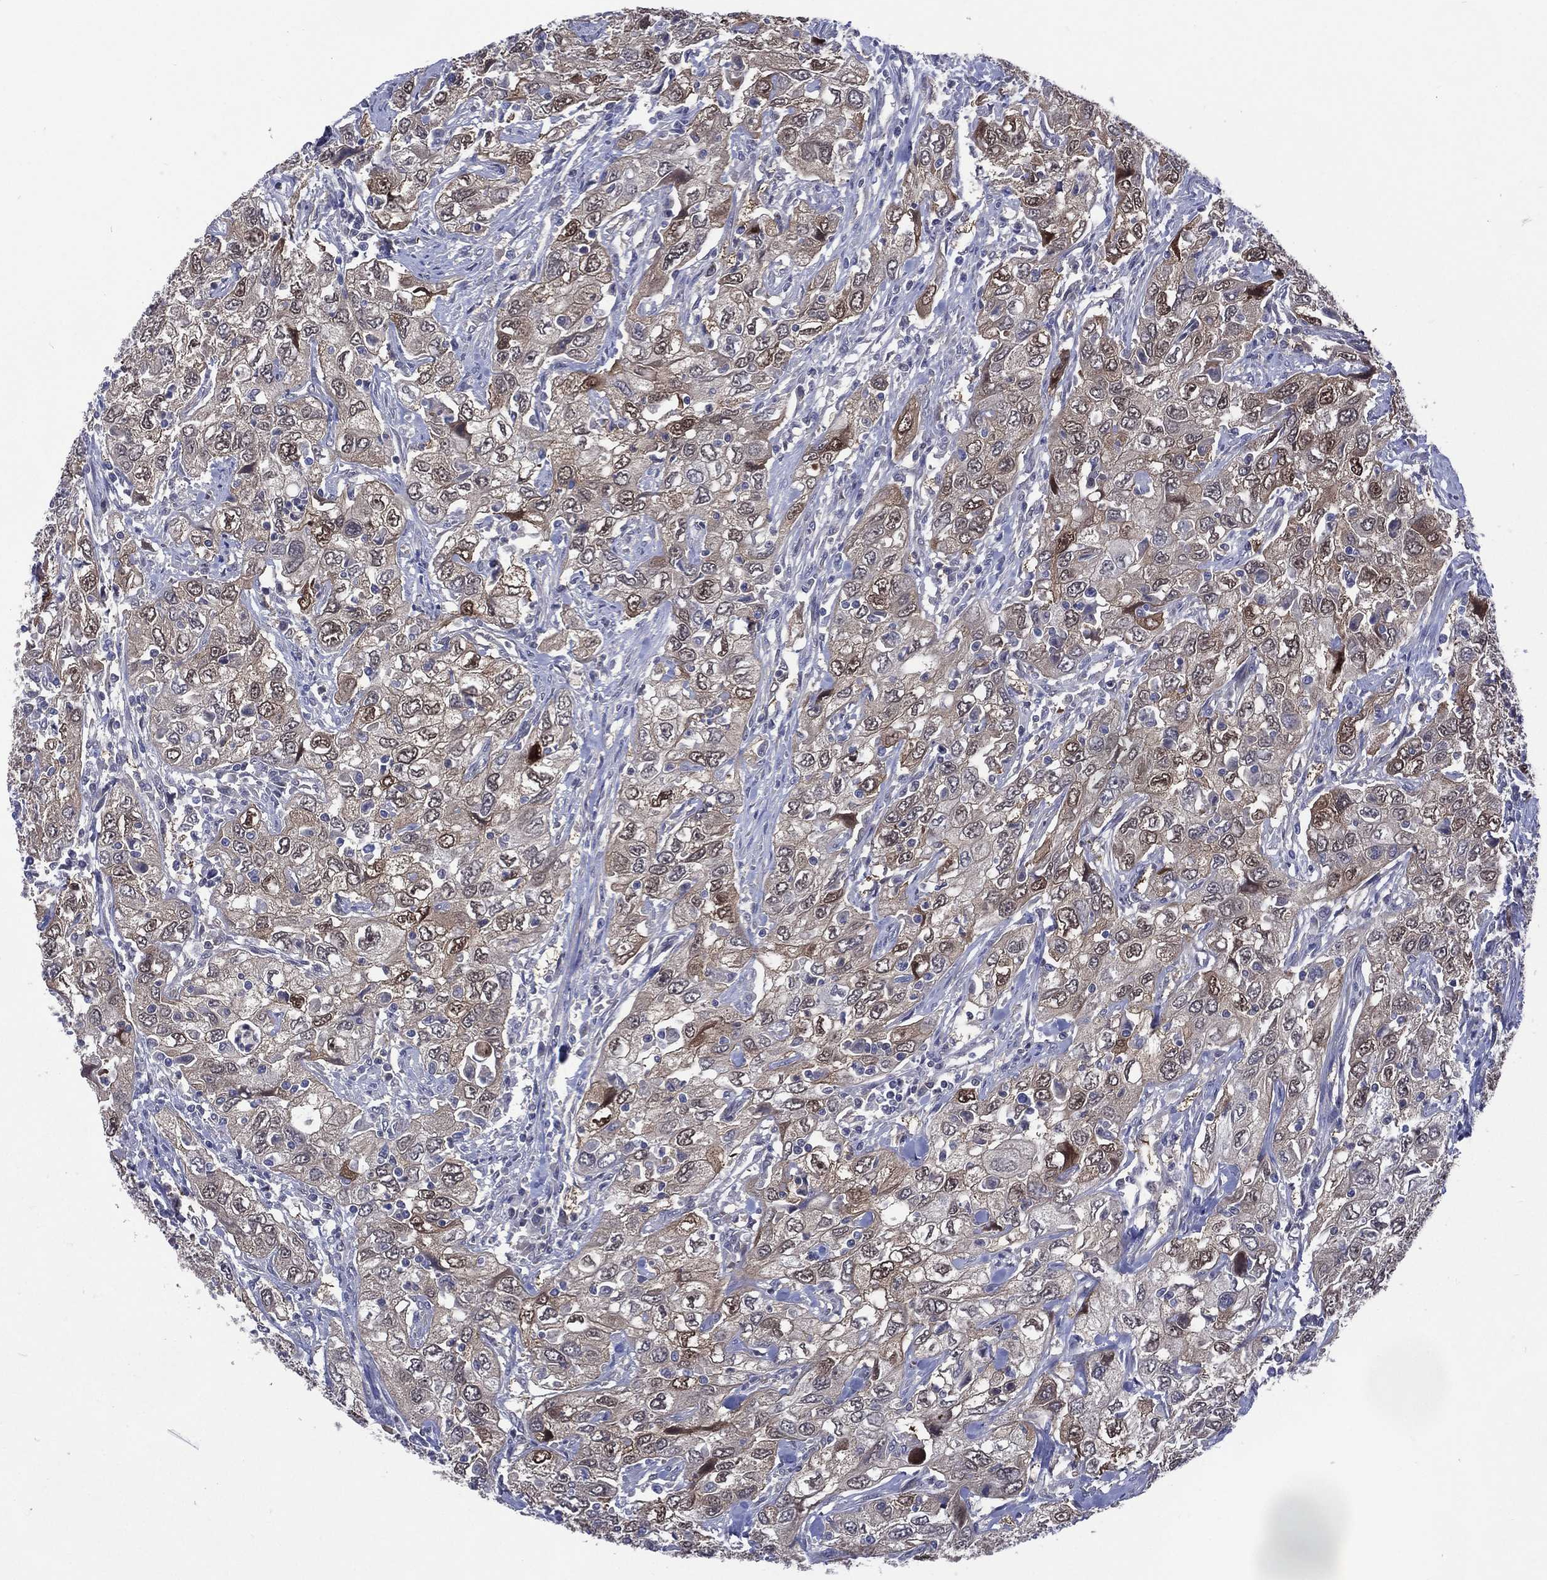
{"staining": {"intensity": "weak", "quantity": "25%-75%", "location": "cytoplasmic/membranous,nuclear"}, "tissue": "urothelial cancer", "cell_type": "Tumor cells", "image_type": "cancer", "snomed": [{"axis": "morphology", "description": "Urothelial carcinoma, High grade"}, {"axis": "topography", "description": "Urinary bladder"}], "caption": "Brown immunohistochemical staining in human urothelial carcinoma (high-grade) exhibits weak cytoplasmic/membranous and nuclear positivity in approximately 25%-75% of tumor cells.", "gene": "MTAP", "patient": {"sex": "male", "age": 76}}